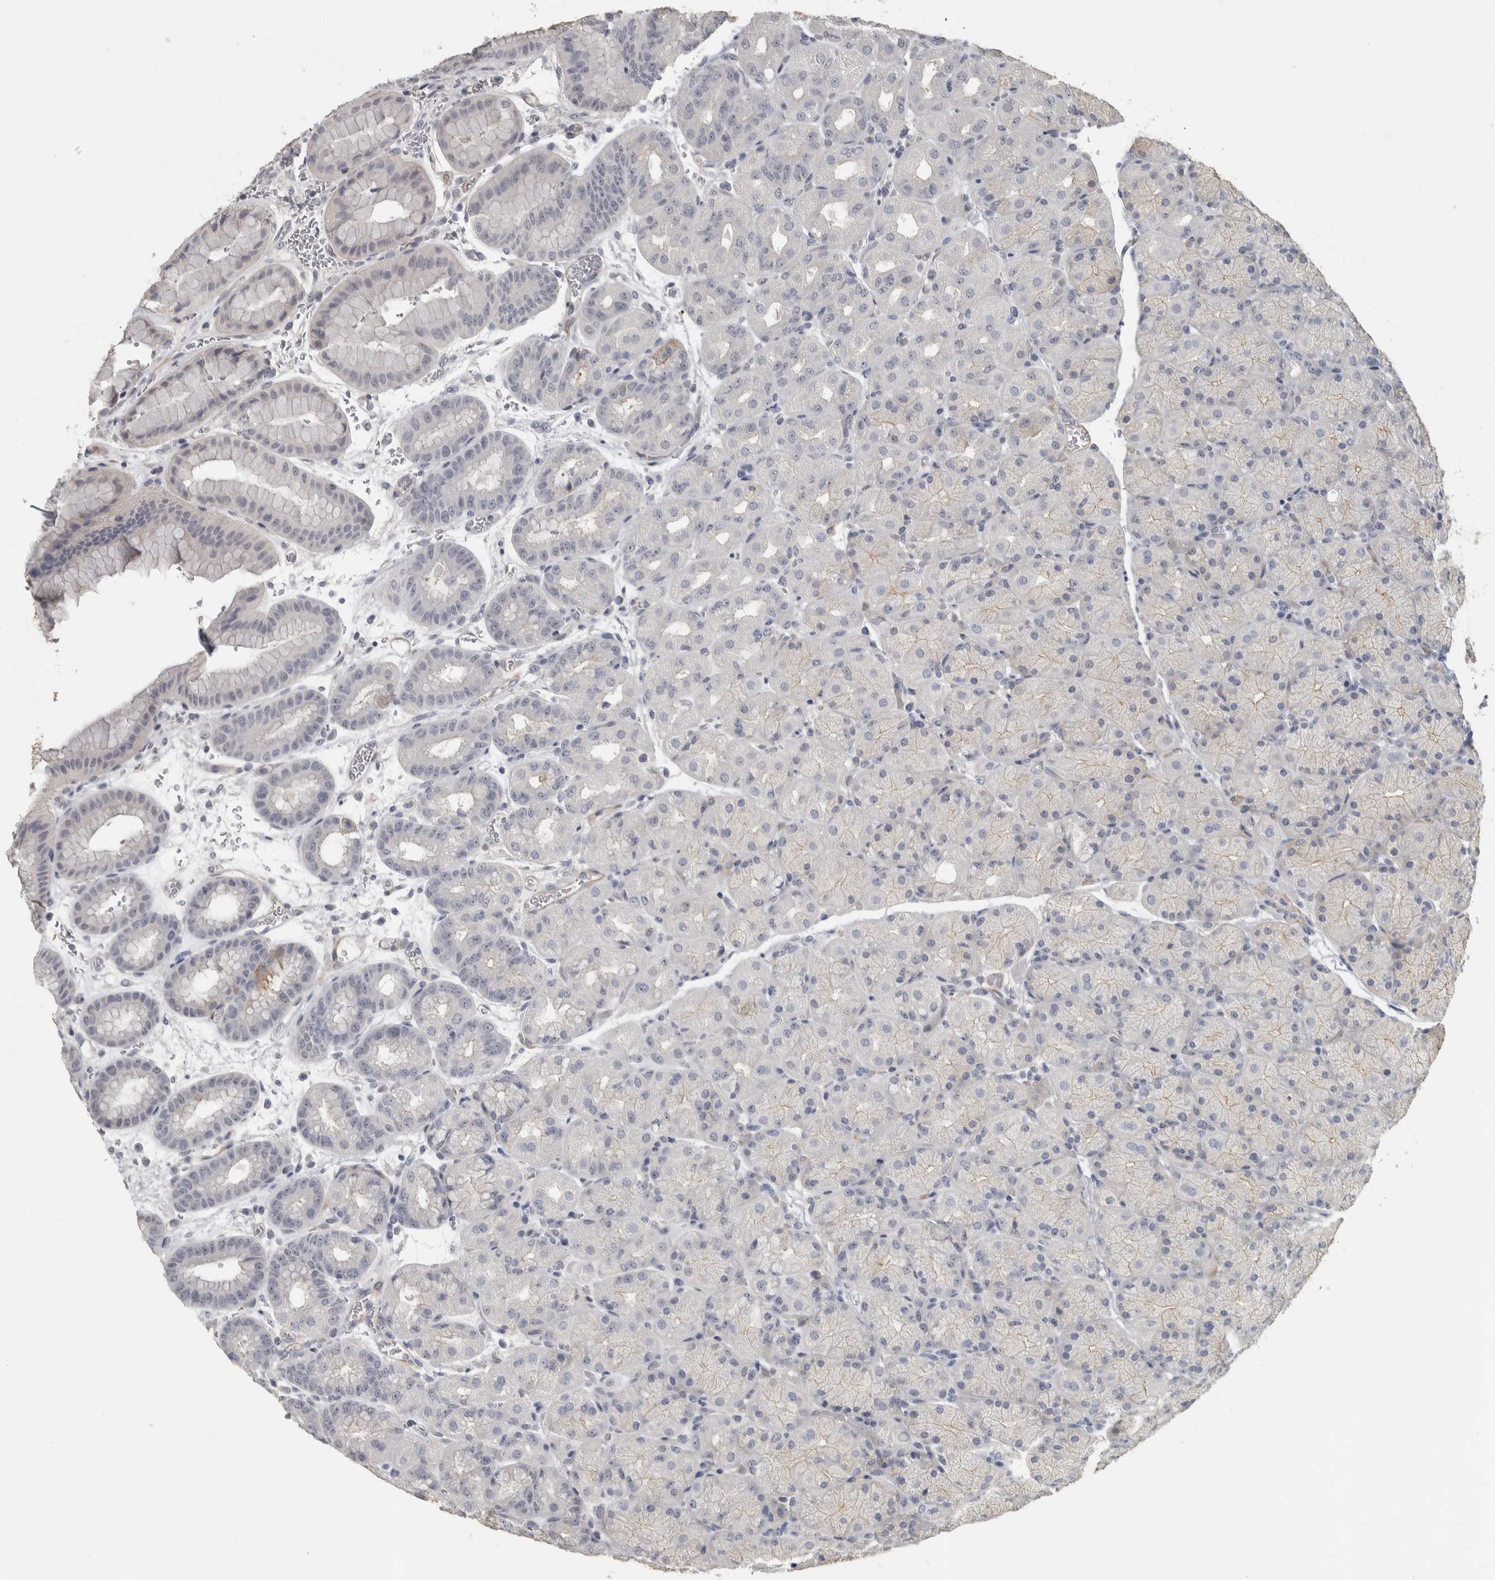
{"staining": {"intensity": "weak", "quantity": "<25%", "location": "cytoplasmic/membranous"}, "tissue": "stomach", "cell_type": "Glandular cells", "image_type": "normal", "snomed": [{"axis": "morphology", "description": "Normal tissue, NOS"}, {"axis": "morphology", "description": "Carcinoid, malignant, NOS"}, {"axis": "topography", "description": "Stomach, upper"}], "caption": "Glandular cells are negative for protein expression in normal human stomach. (DAB immunohistochemistry (IHC), high magnification).", "gene": "DCAF10", "patient": {"sex": "male", "age": 39}}